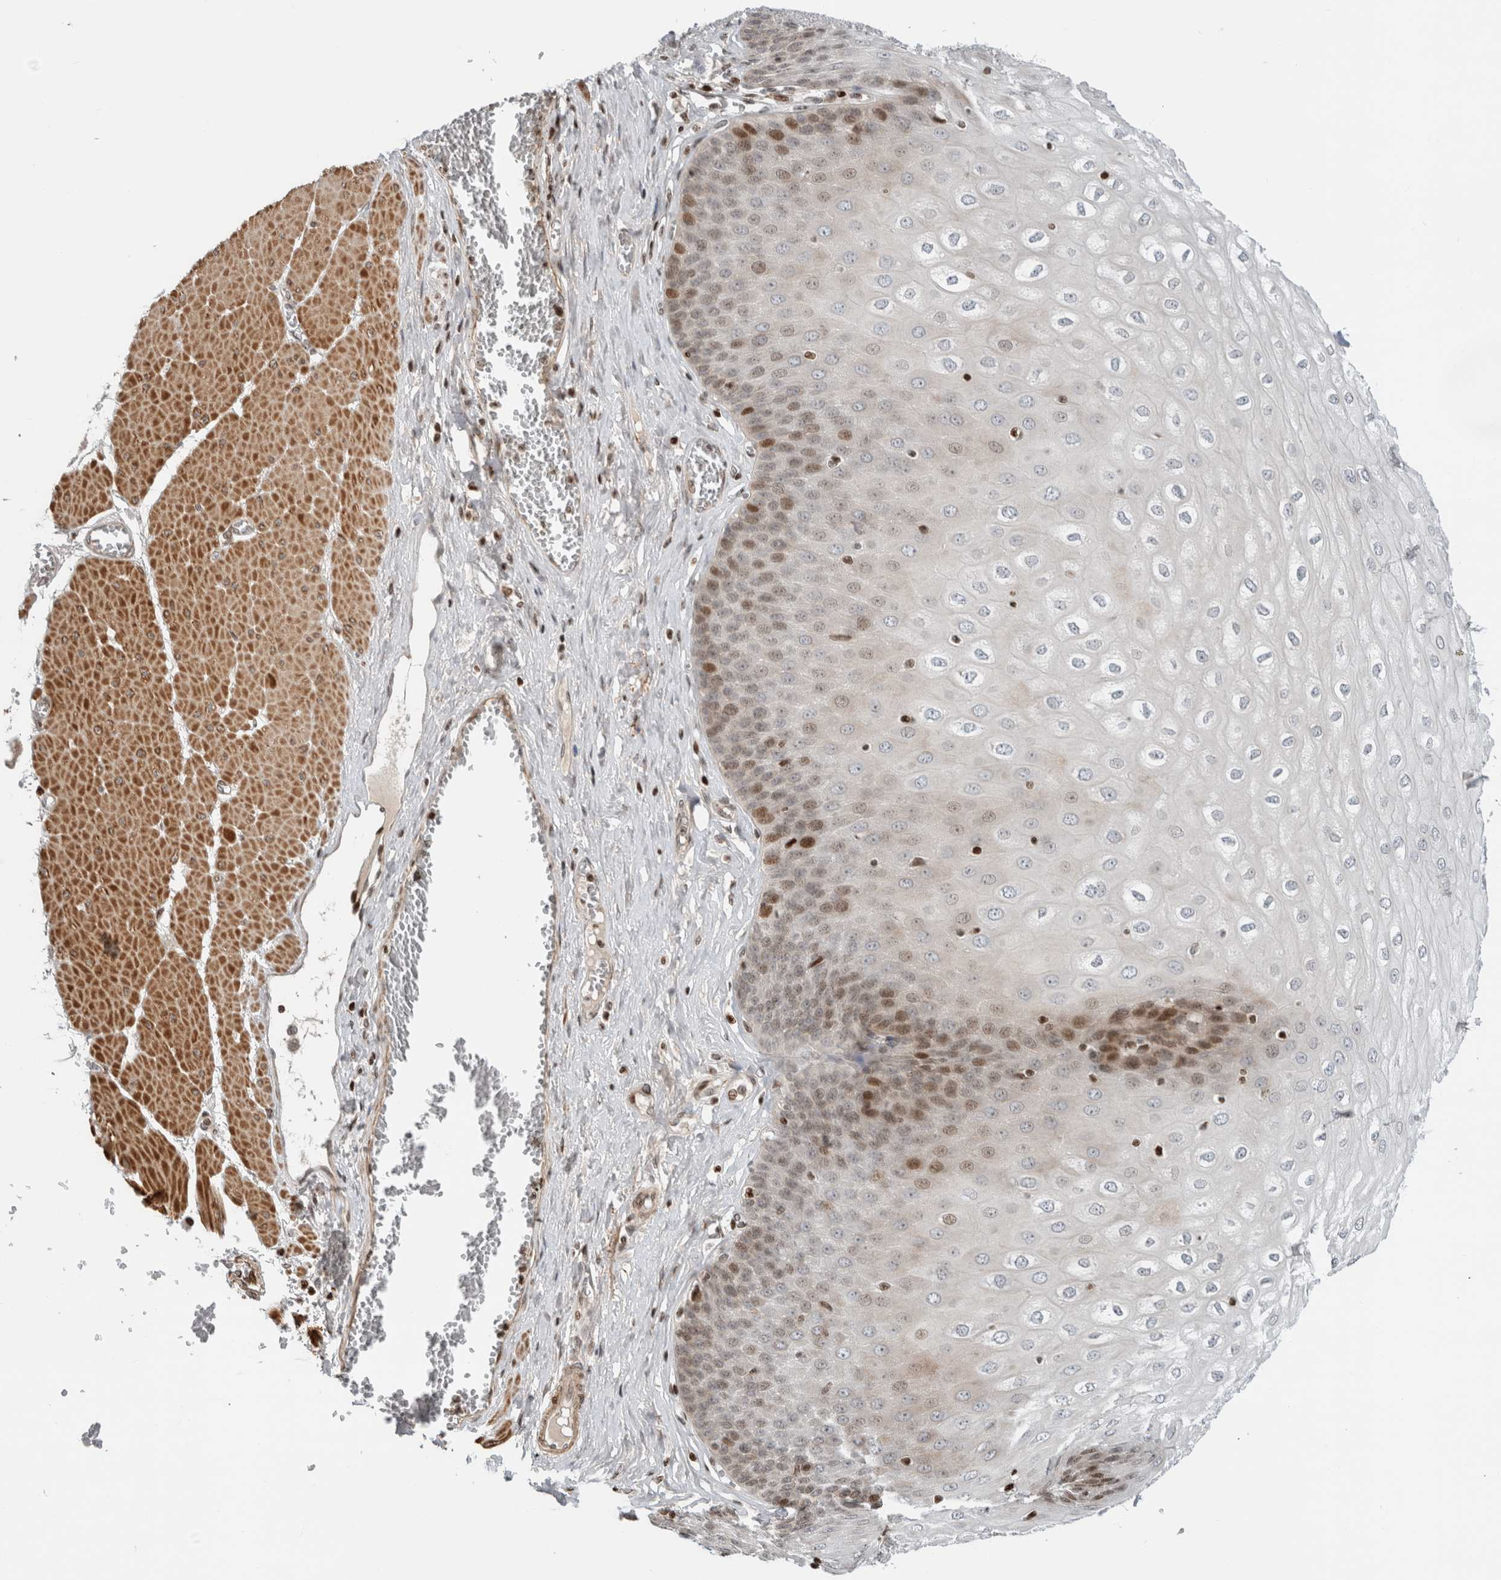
{"staining": {"intensity": "moderate", "quantity": "25%-75%", "location": "nuclear"}, "tissue": "esophagus", "cell_type": "Squamous epithelial cells", "image_type": "normal", "snomed": [{"axis": "morphology", "description": "Normal tissue, NOS"}, {"axis": "topography", "description": "Esophagus"}], "caption": "Protein expression analysis of unremarkable esophagus displays moderate nuclear expression in approximately 25%-75% of squamous epithelial cells.", "gene": "GINS4", "patient": {"sex": "male", "age": 60}}